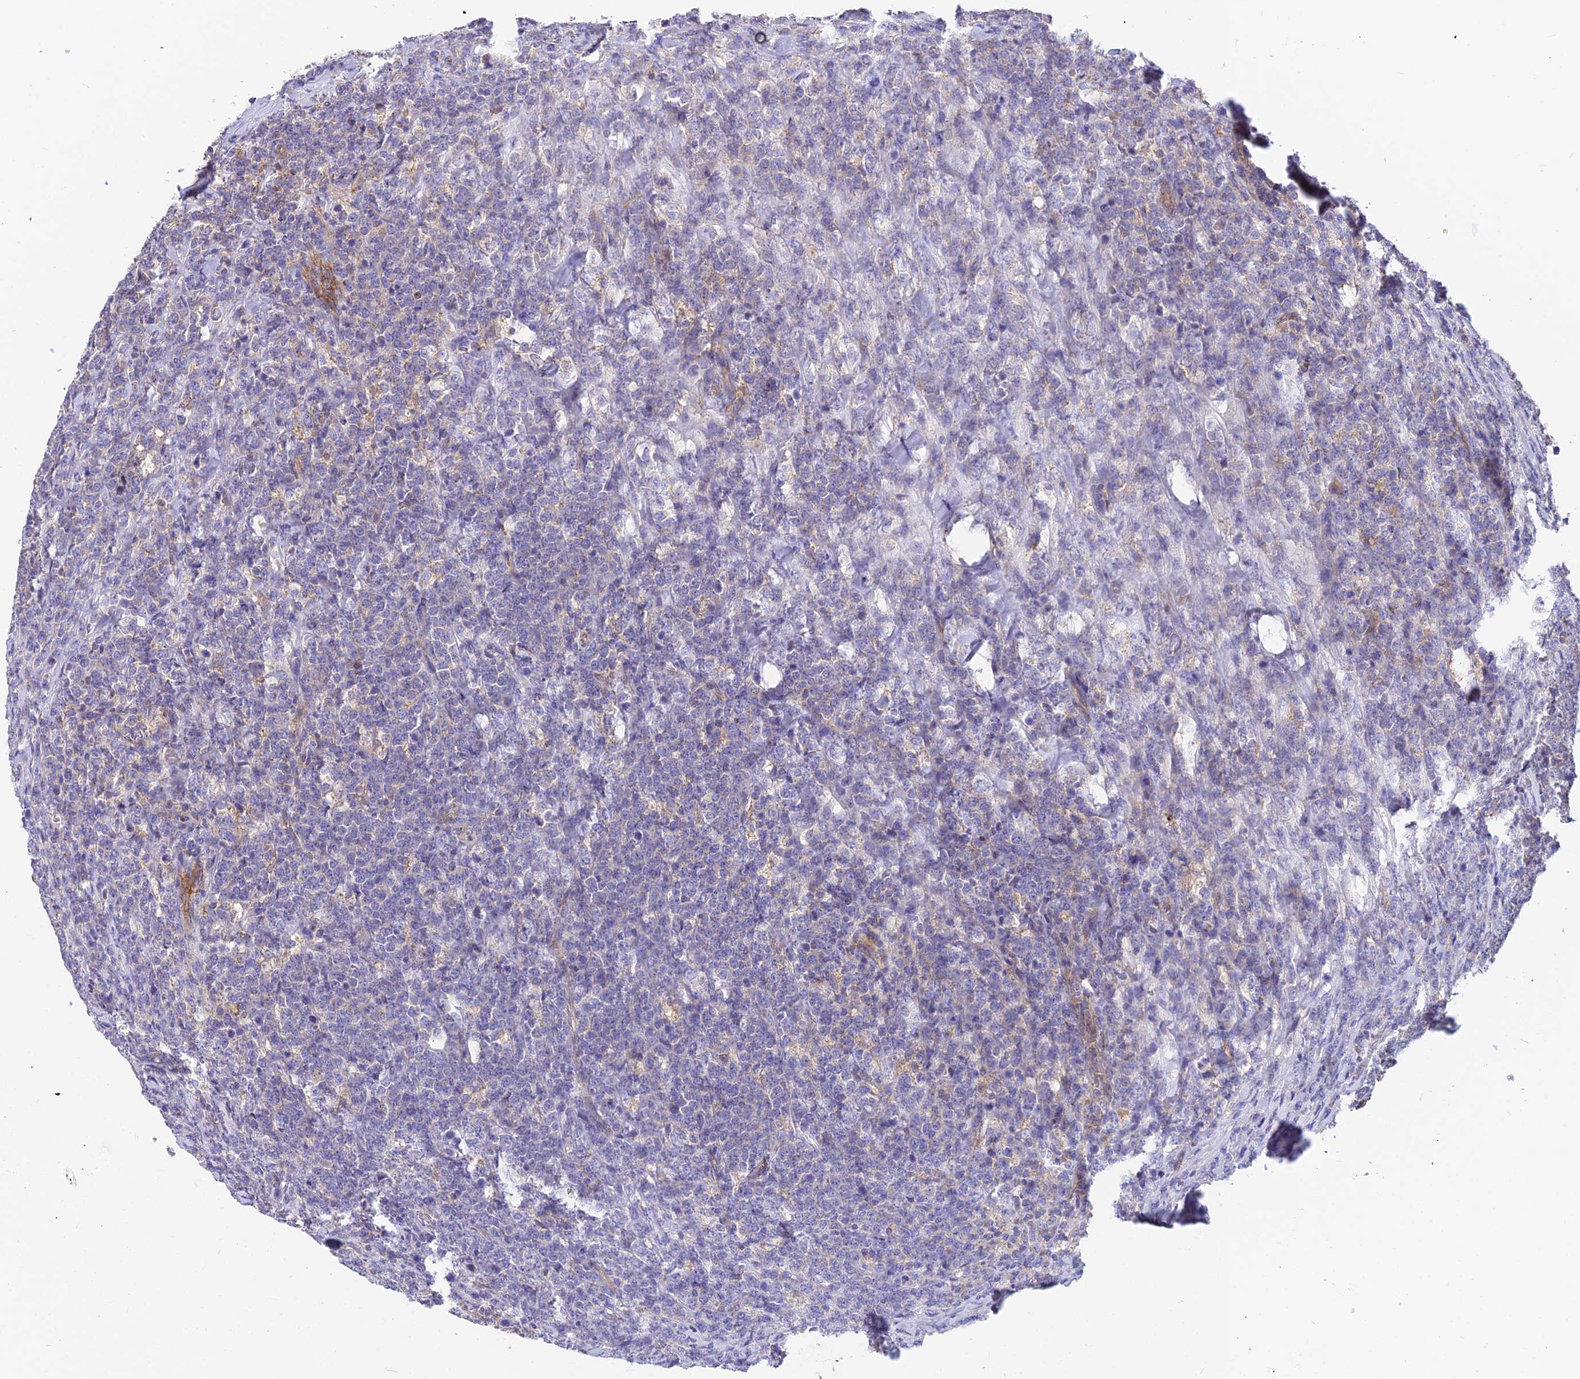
{"staining": {"intensity": "negative", "quantity": "none", "location": "none"}, "tissue": "lymphoma", "cell_type": "Tumor cells", "image_type": "cancer", "snomed": [{"axis": "morphology", "description": "Malignant lymphoma, non-Hodgkin's type, High grade"}, {"axis": "topography", "description": "Small intestine"}], "caption": "IHC micrograph of malignant lymphoma, non-Hodgkin's type (high-grade) stained for a protein (brown), which reveals no expression in tumor cells.", "gene": "ASPHD1", "patient": {"sex": "male", "age": 8}}